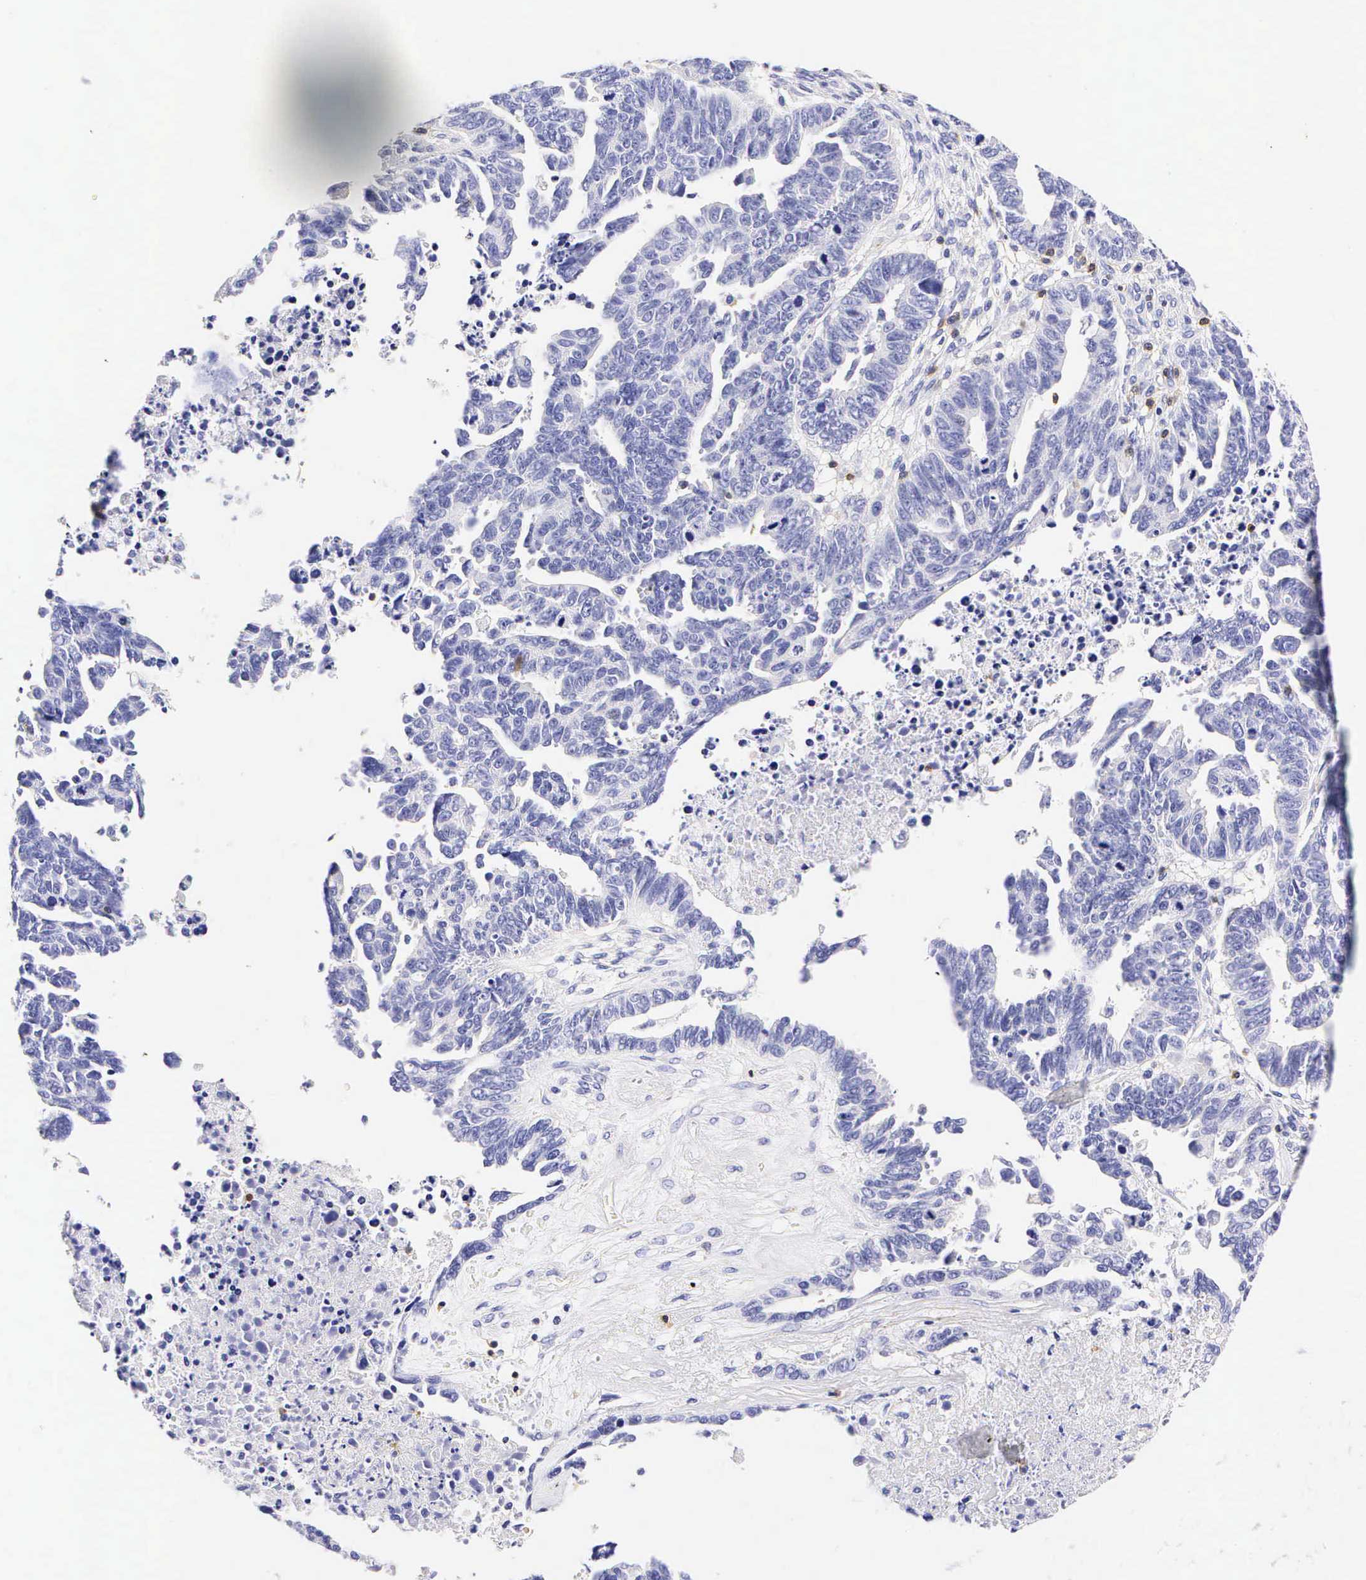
{"staining": {"intensity": "negative", "quantity": "none", "location": "none"}, "tissue": "ovarian cancer", "cell_type": "Tumor cells", "image_type": "cancer", "snomed": [{"axis": "morphology", "description": "Carcinoma, endometroid"}, {"axis": "morphology", "description": "Cystadenocarcinoma, serous, NOS"}, {"axis": "topography", "description": "Ovary"}], "caption": "Protein analysis of ovarian cancer shows no significant staining in tumor cells.", "gene": "CD3E", "patient": {"sex": "female", "age": 45}}